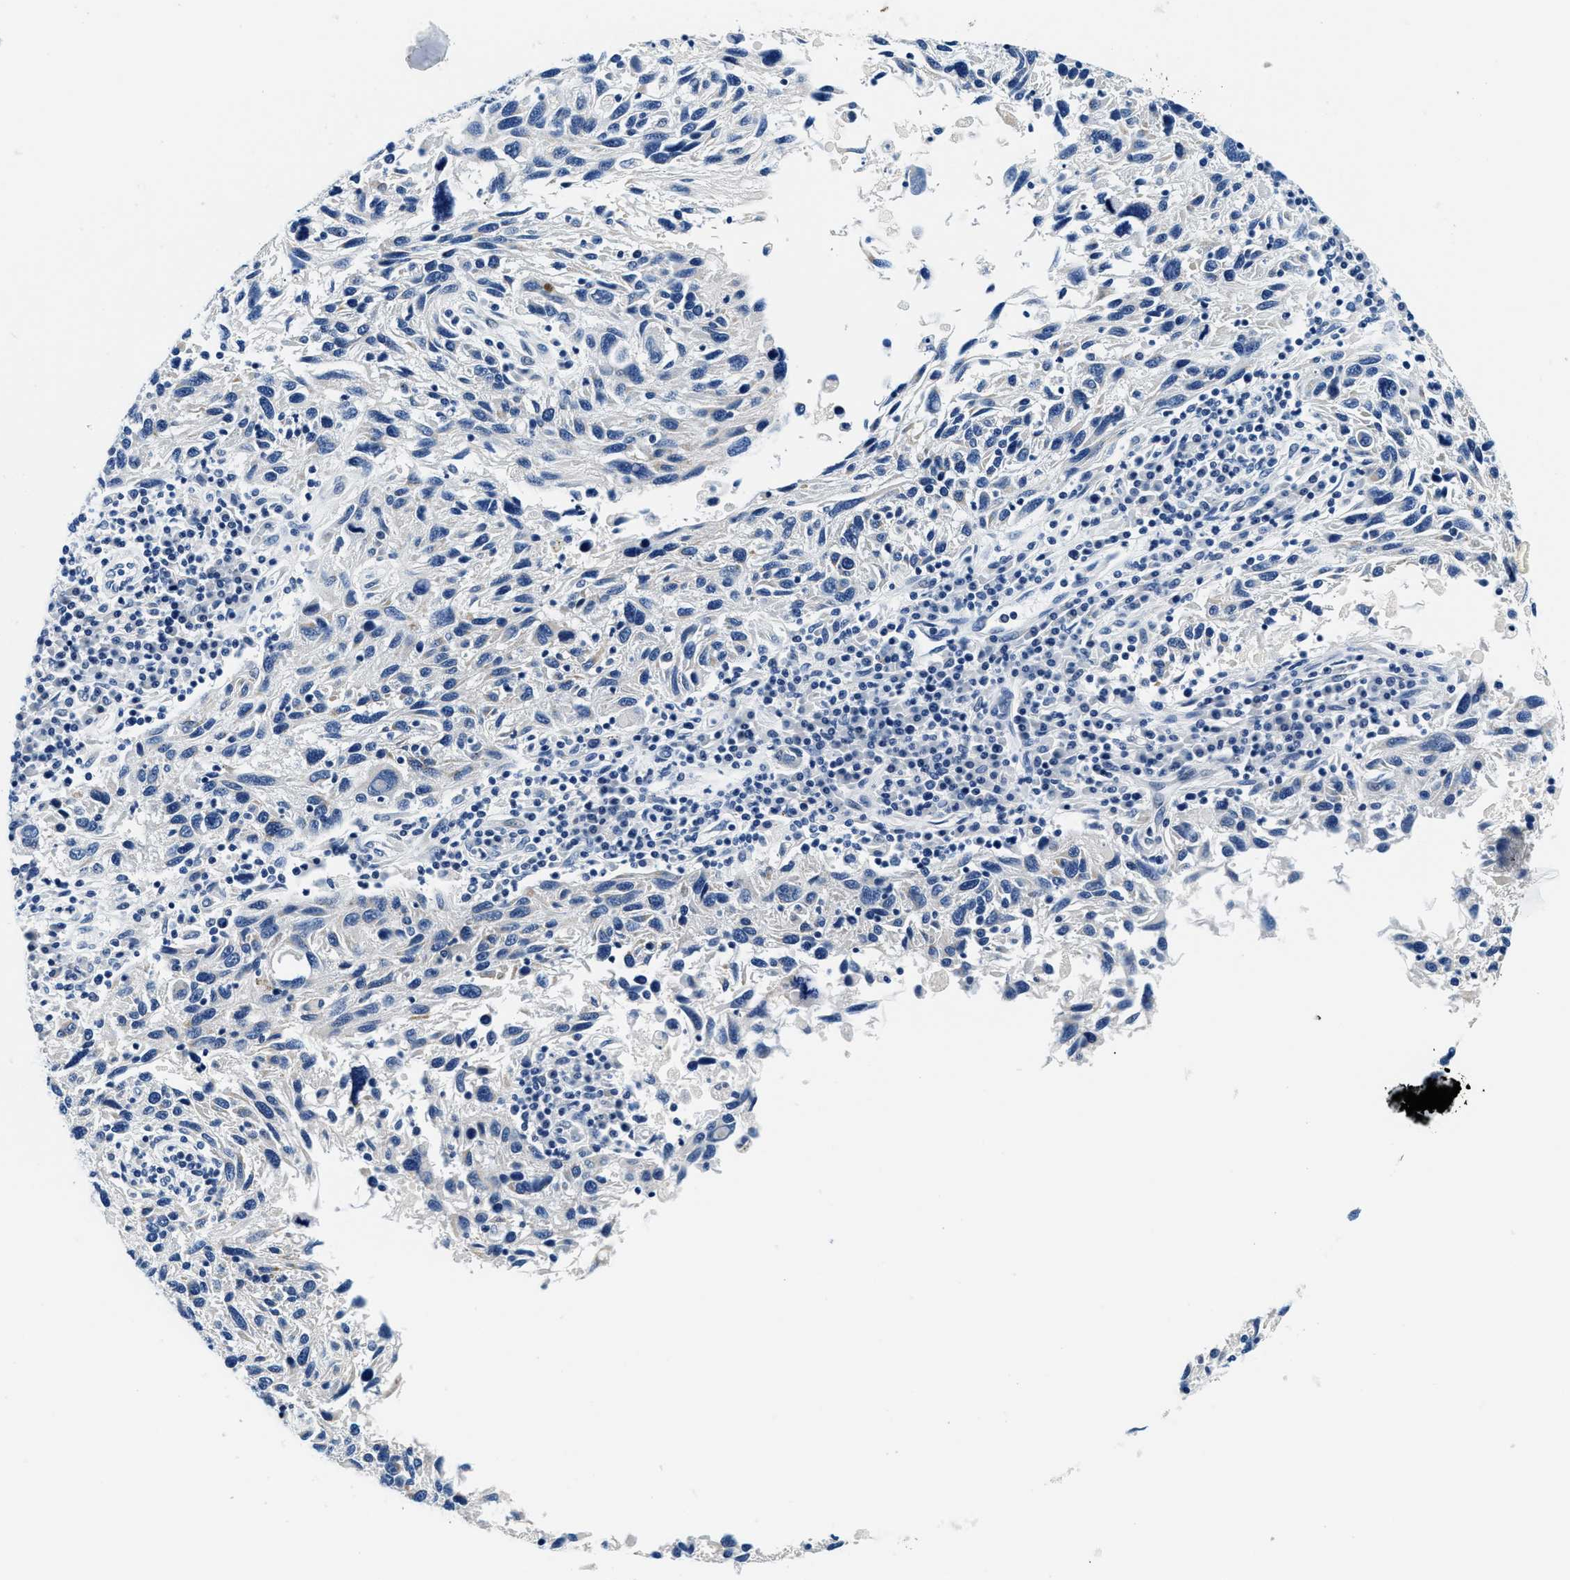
{"staining": {"intensity": "negative", "quantity": "none", "location": "none"}, "tissue": "melanoma", "cell_type": "Tumor cells", "image_type": "cancer", "snomed": [{"axis": "morphology", "description": "Malignant melanoma, NOS"}, {"axis": "topography", "description": "Skin"}], "caption": "A high-resolution histopathology image shows IHC staining of melanoma, which displays no significant expression in tumor cells. (Brightfield microscopy of DAB (3,3'-diaminobenzidine) immunohistochemistry (IHC) at high magnification).", "gene": "GSTM3", "patient": {"sex": "male", "age": 53}}